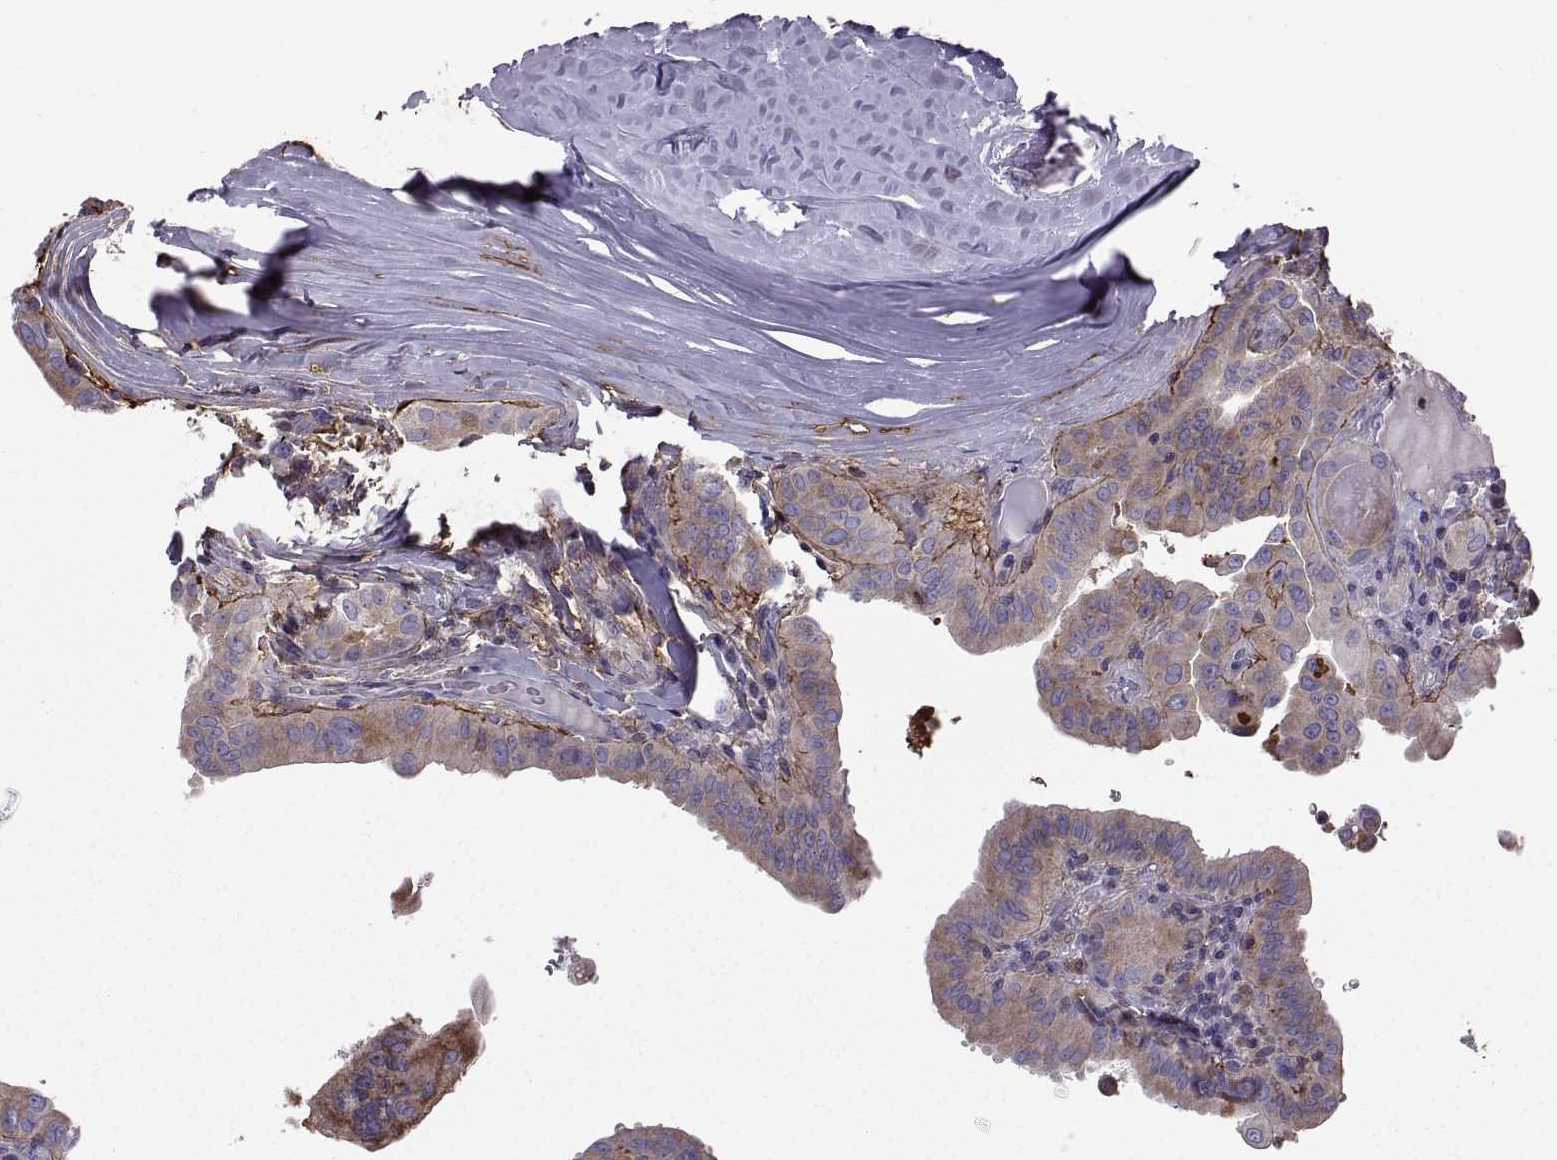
{"staining": {"intensity": "weak", "quantity": "25%-75%", "location": "cytoplasmic/membranous"}, "tissue": "thyroid cancer", "cell_type": "Tumor cells", "image_type": "cancer", "snomed": [{"axis": "morphology", "description": "Papillary adenocarcinoma, NOS"}, {"axis": "topography", "description": "Thyroid gland"}], "caption": "Immunohistochemical staining of papillary adenocarcinoma (thyroid) shows low levels of weak cytoplasmic/membranous expression in about 25%-75% of tumor cells.", "gene": "EMILIN2", "patient": {"sex": "female", "age": 37}}